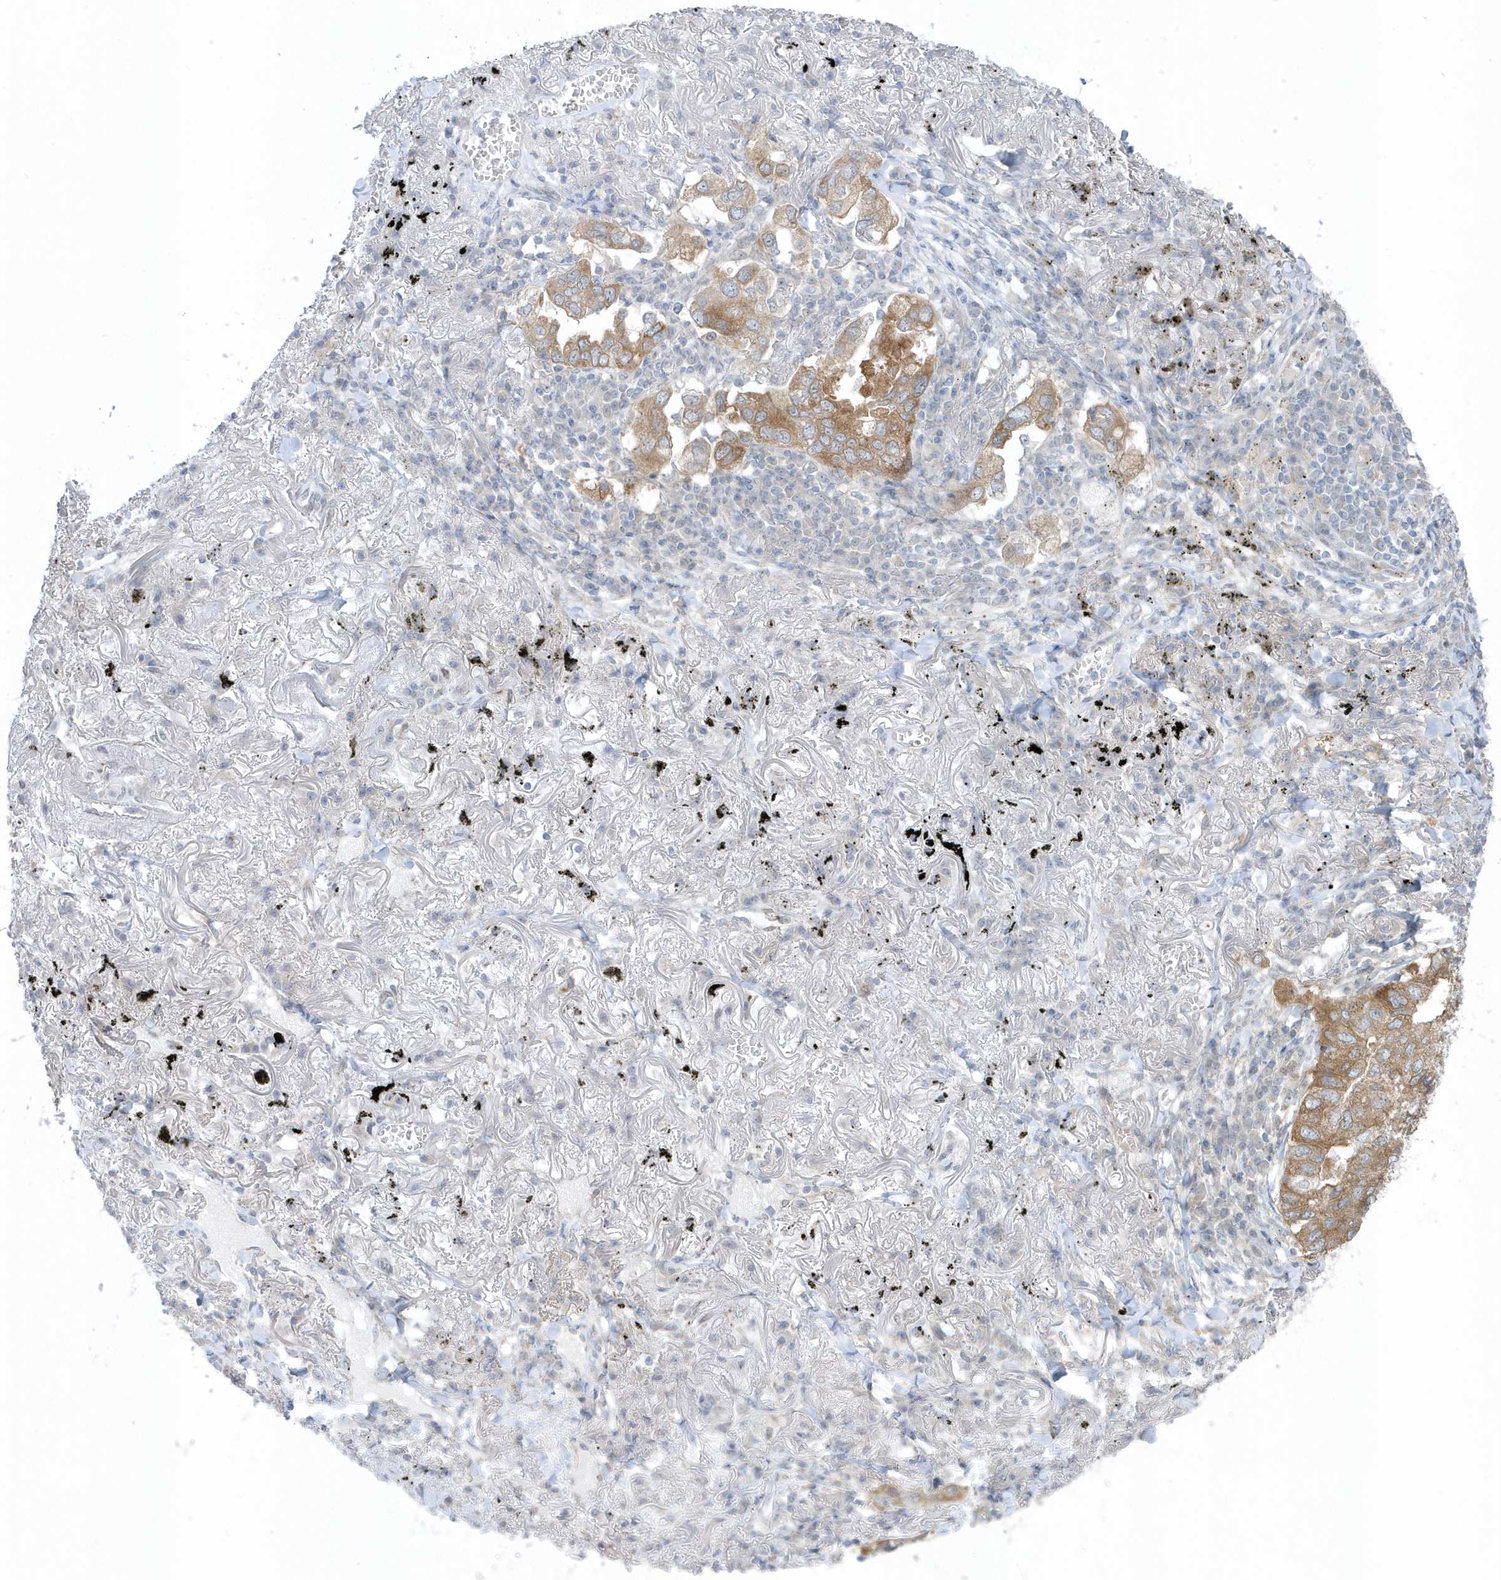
{"staining": {"intensity": "moderate", "quantity": ">75%", "location": "cytoplasmic/membranous"}, "tissue": "lung cancer", "cell_type": "Tumor cells", "image_type": "cancer", "snomed": [{"axis": "morphology", "description": "Adenocarcinoma, NOS"}, {"axis": "topography", "description": "Lung"}], "caption": "Immunohistochemistry (IHC) micrograph of human lung cancer stained for a protein (brown), which displays medium levels of moderate cytoplasmic/membranous positivity in approximately >75% of tumor cells.", "gene": "SCN3A", "patient": {"sex": "male", "age": 65}}